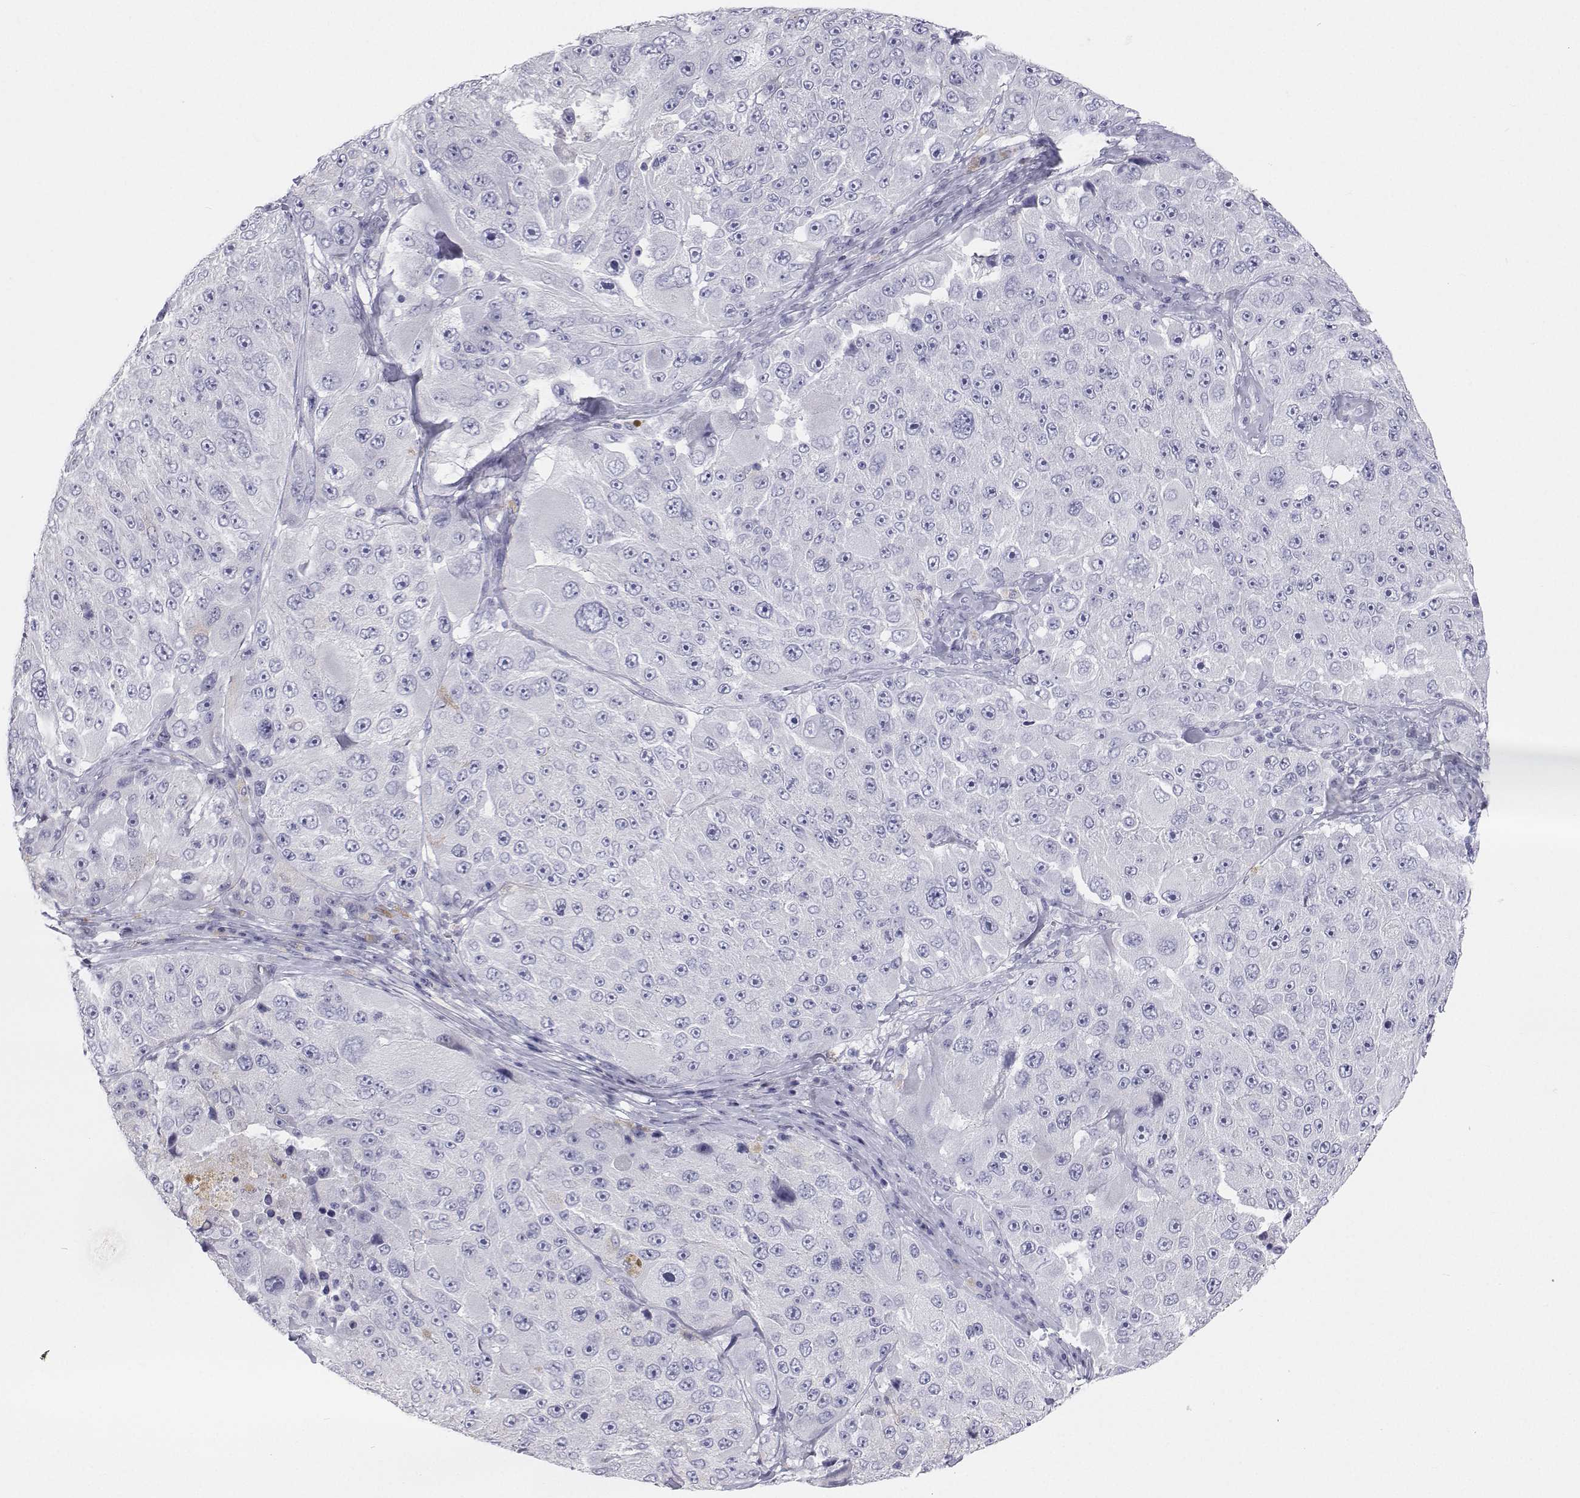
{"staining": {"intensity": "negative", "quantity": "none", "location": "none"}, "tissue": "melanoma", "cell_type": "Tumor cells", "image_type": "cancer", "snomed": [{"axis": "morphology", "description": "Malignant melanoma, Metastatic site"}, {"axis": "topography", "description": "Lymph node"}], "caption": "An IHC micrograph of malignant melanoma (metastatic site) is shown. There is no staining in tumor cells of malignant melanoma (metastatic site).", "gene": "SFTPB", "patient": {"sex": "male", "age": 62}}